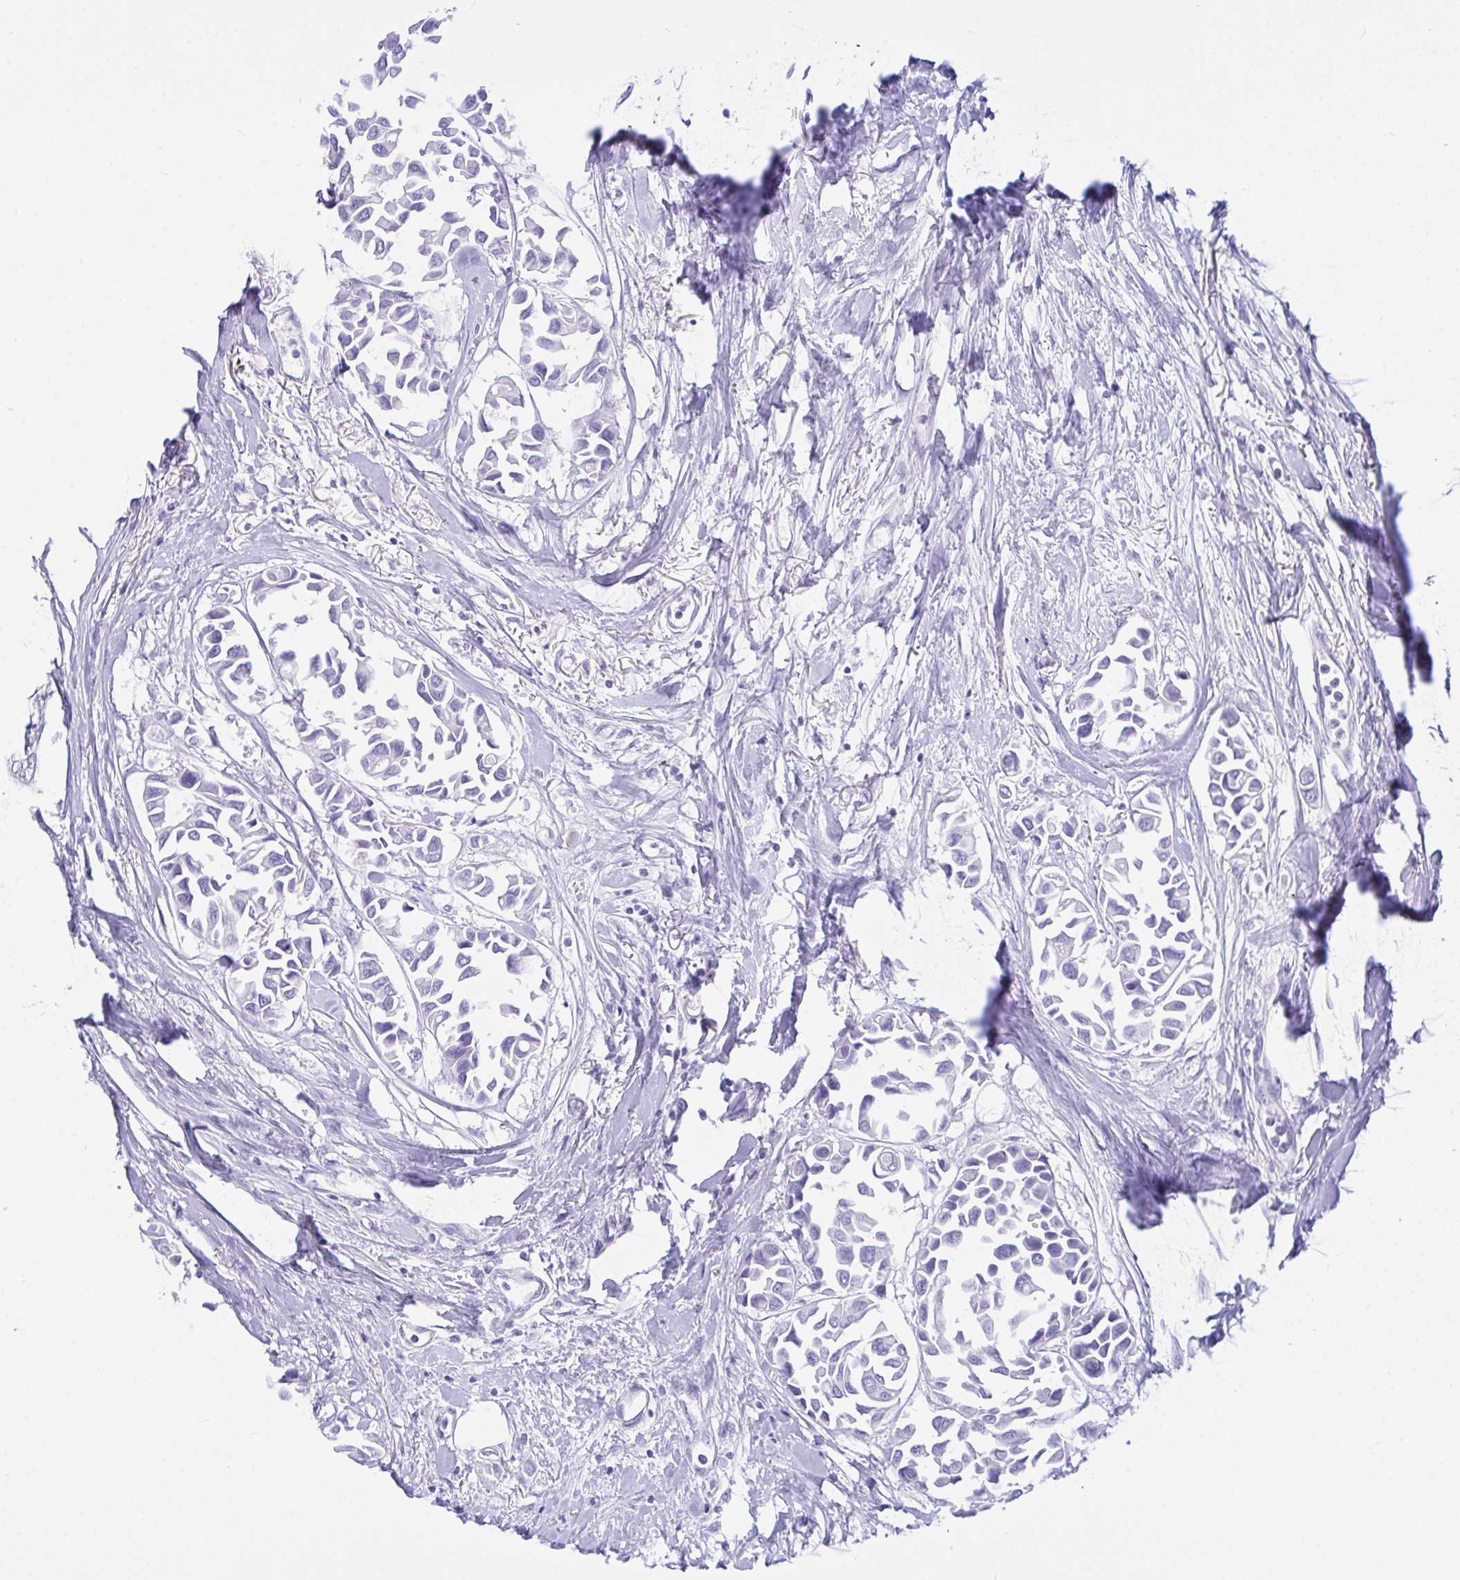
{"staining": {"intensity": "negative", "quantity": "none", "location": "none"}, "tissue": "breast cancer", "cell_type": "Tumor cells", "image_type": "cancer", "snomed": [{"axis": "morphology", "description": "Duct carcinoma"}, {"axis": "topography", "description": "Breast"}], "caption": "Tumor cells are negative for protein expression in human breast cancer (infiltrating ductal carcinoma).", "gene": "BEST4", "patient": {"sex": "female", "age": 54}}